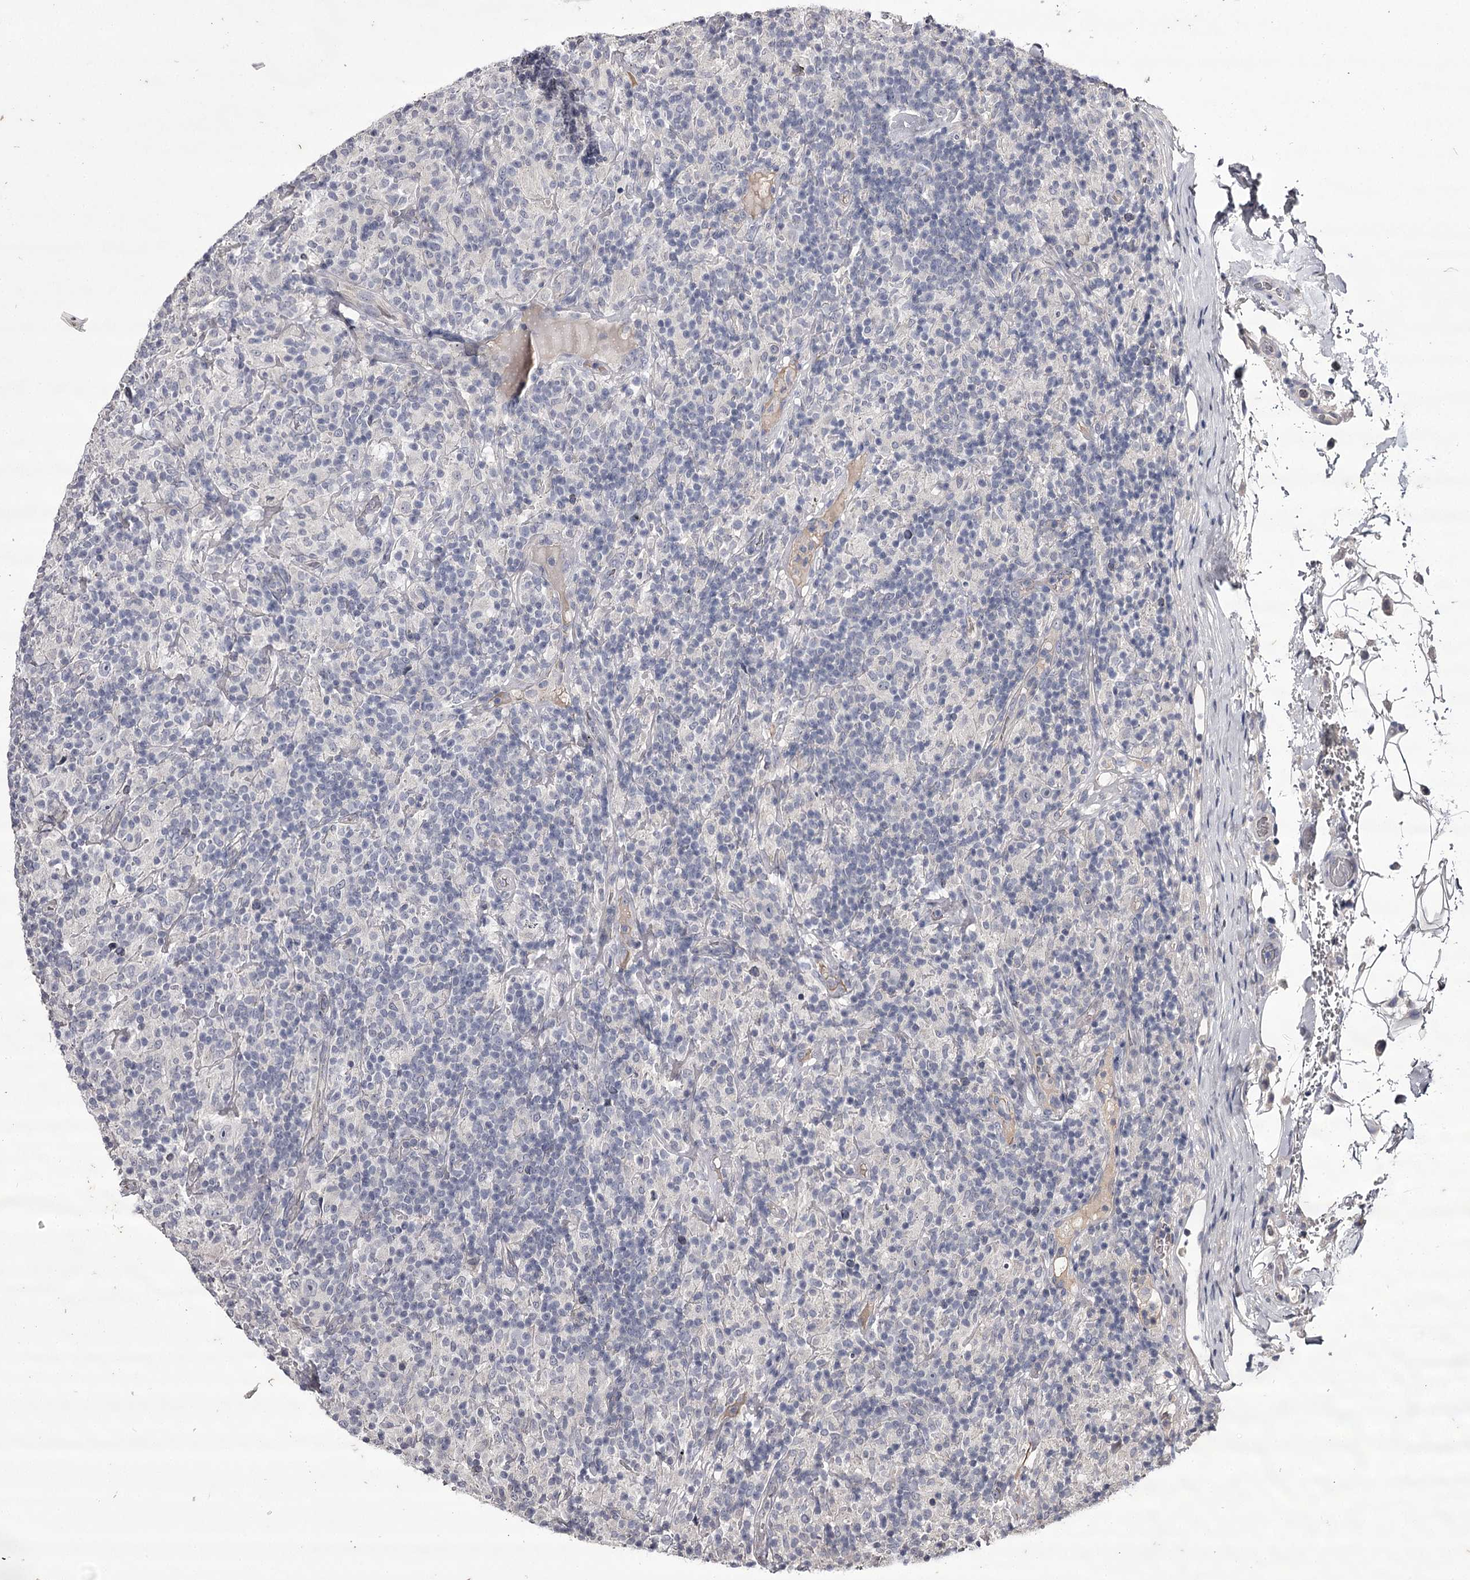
{"staining": {"intensity": "negative", "quantity": "none", "location": "none"}, "tissue": "lymphoma", "cell_type": "Tumor cells", "image_type": "cancer", "snomed": [{"axis": "morphology", "description": "Hodgkin's disease, NOS"}, {"axis": "topography", "description": "Lymph node"}], "caption": "IHC photomicrograph of human Hodgkin's disease stained for a protein (brown), which reveals no positivity in tumor cells.", "gene": "PRM2", "patient": {"sex": "male", "age": 70}}